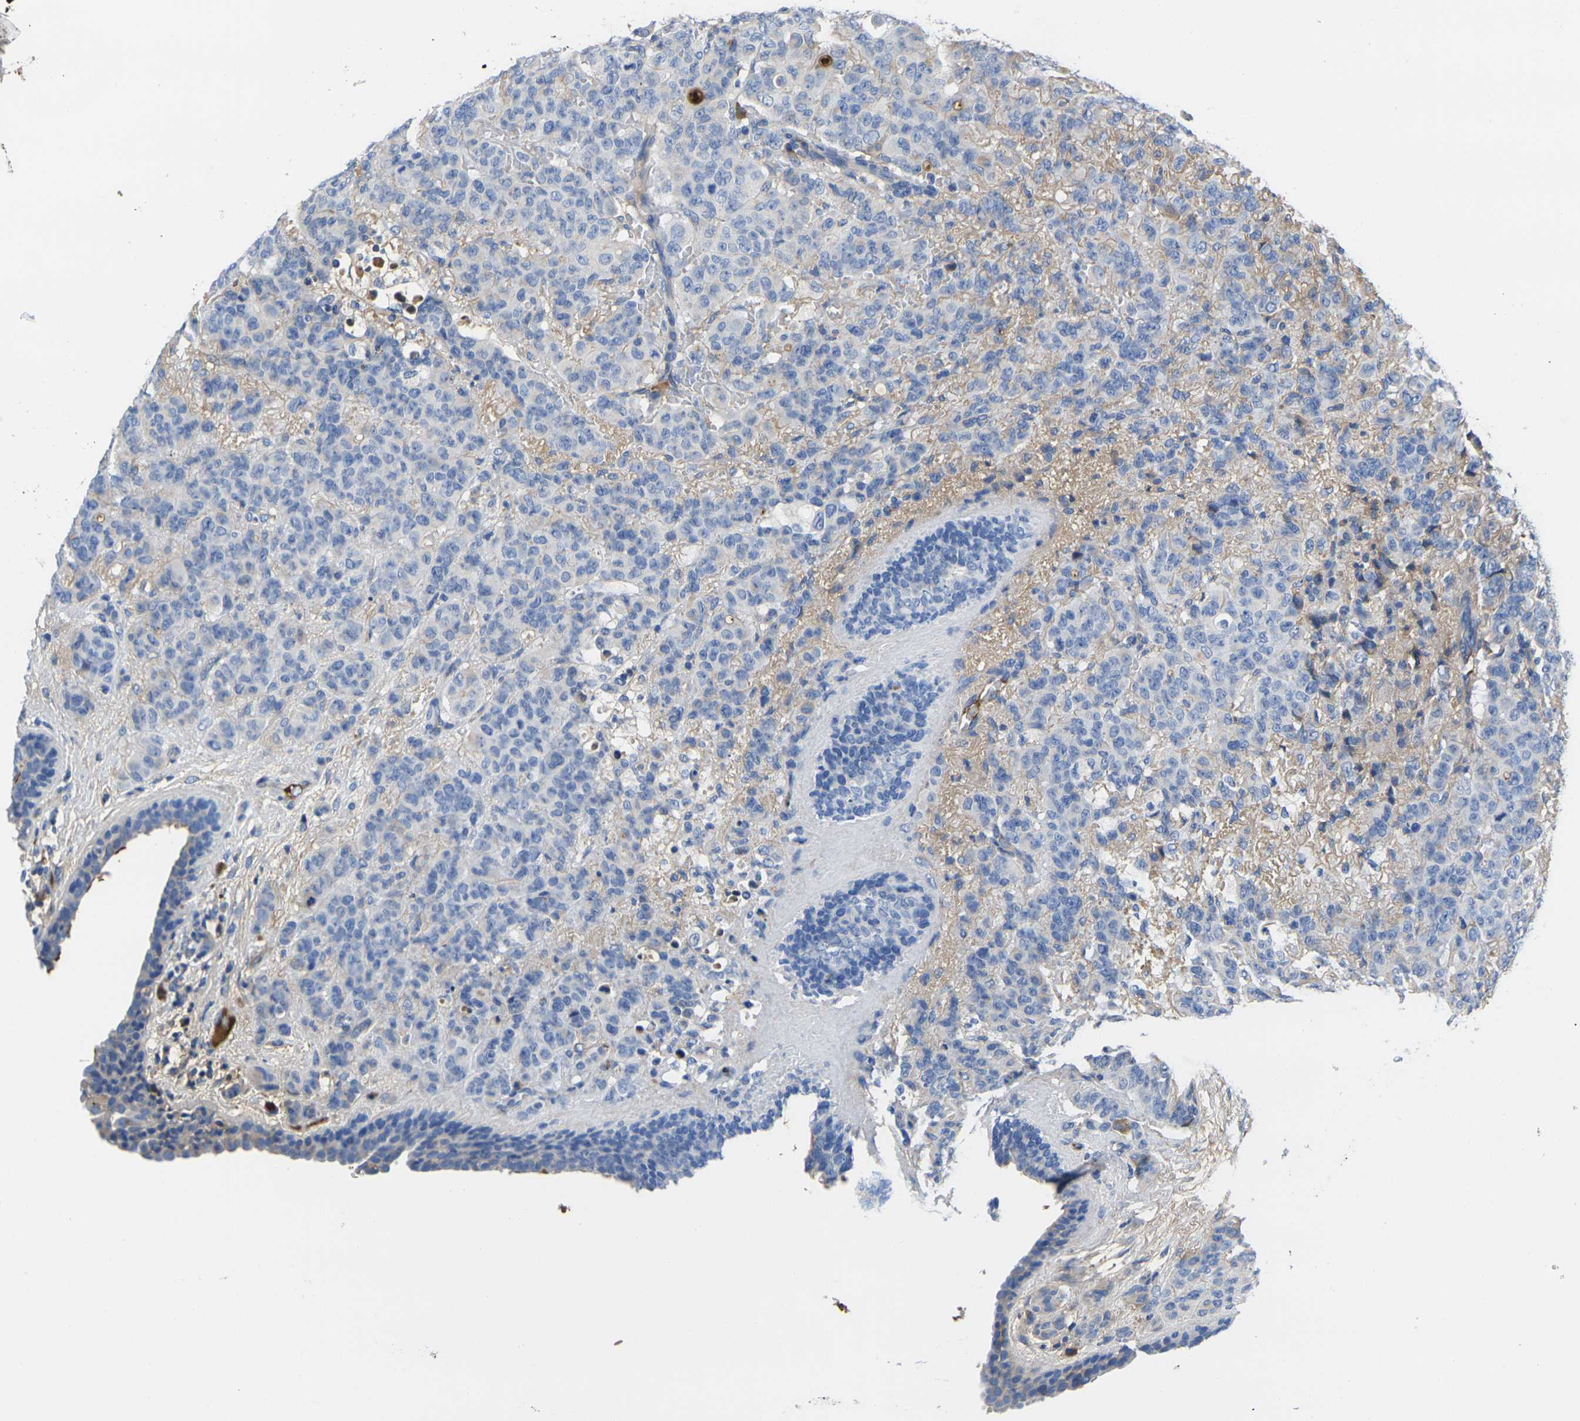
{"staining": {"intensity": "negative", "quantity": "none", "location": "none"}, "tissue": "breast cancer", "cell_type": "Tumor cells", "image_type": "cancer", "snomed": [{"axis": "morphology", "description": "Duct carcinoma"}, {"axis": "topography", "description": "Breast"}], "caption": "High power microscopy photomicrograph of an immunohistochemistry (IHC) histopathology image of invasive ductal carcinoma (breast), revealing no significant expression in tumor cells.", "gene": "GREM2", "patient": {"sex": "female", "age": 40}}